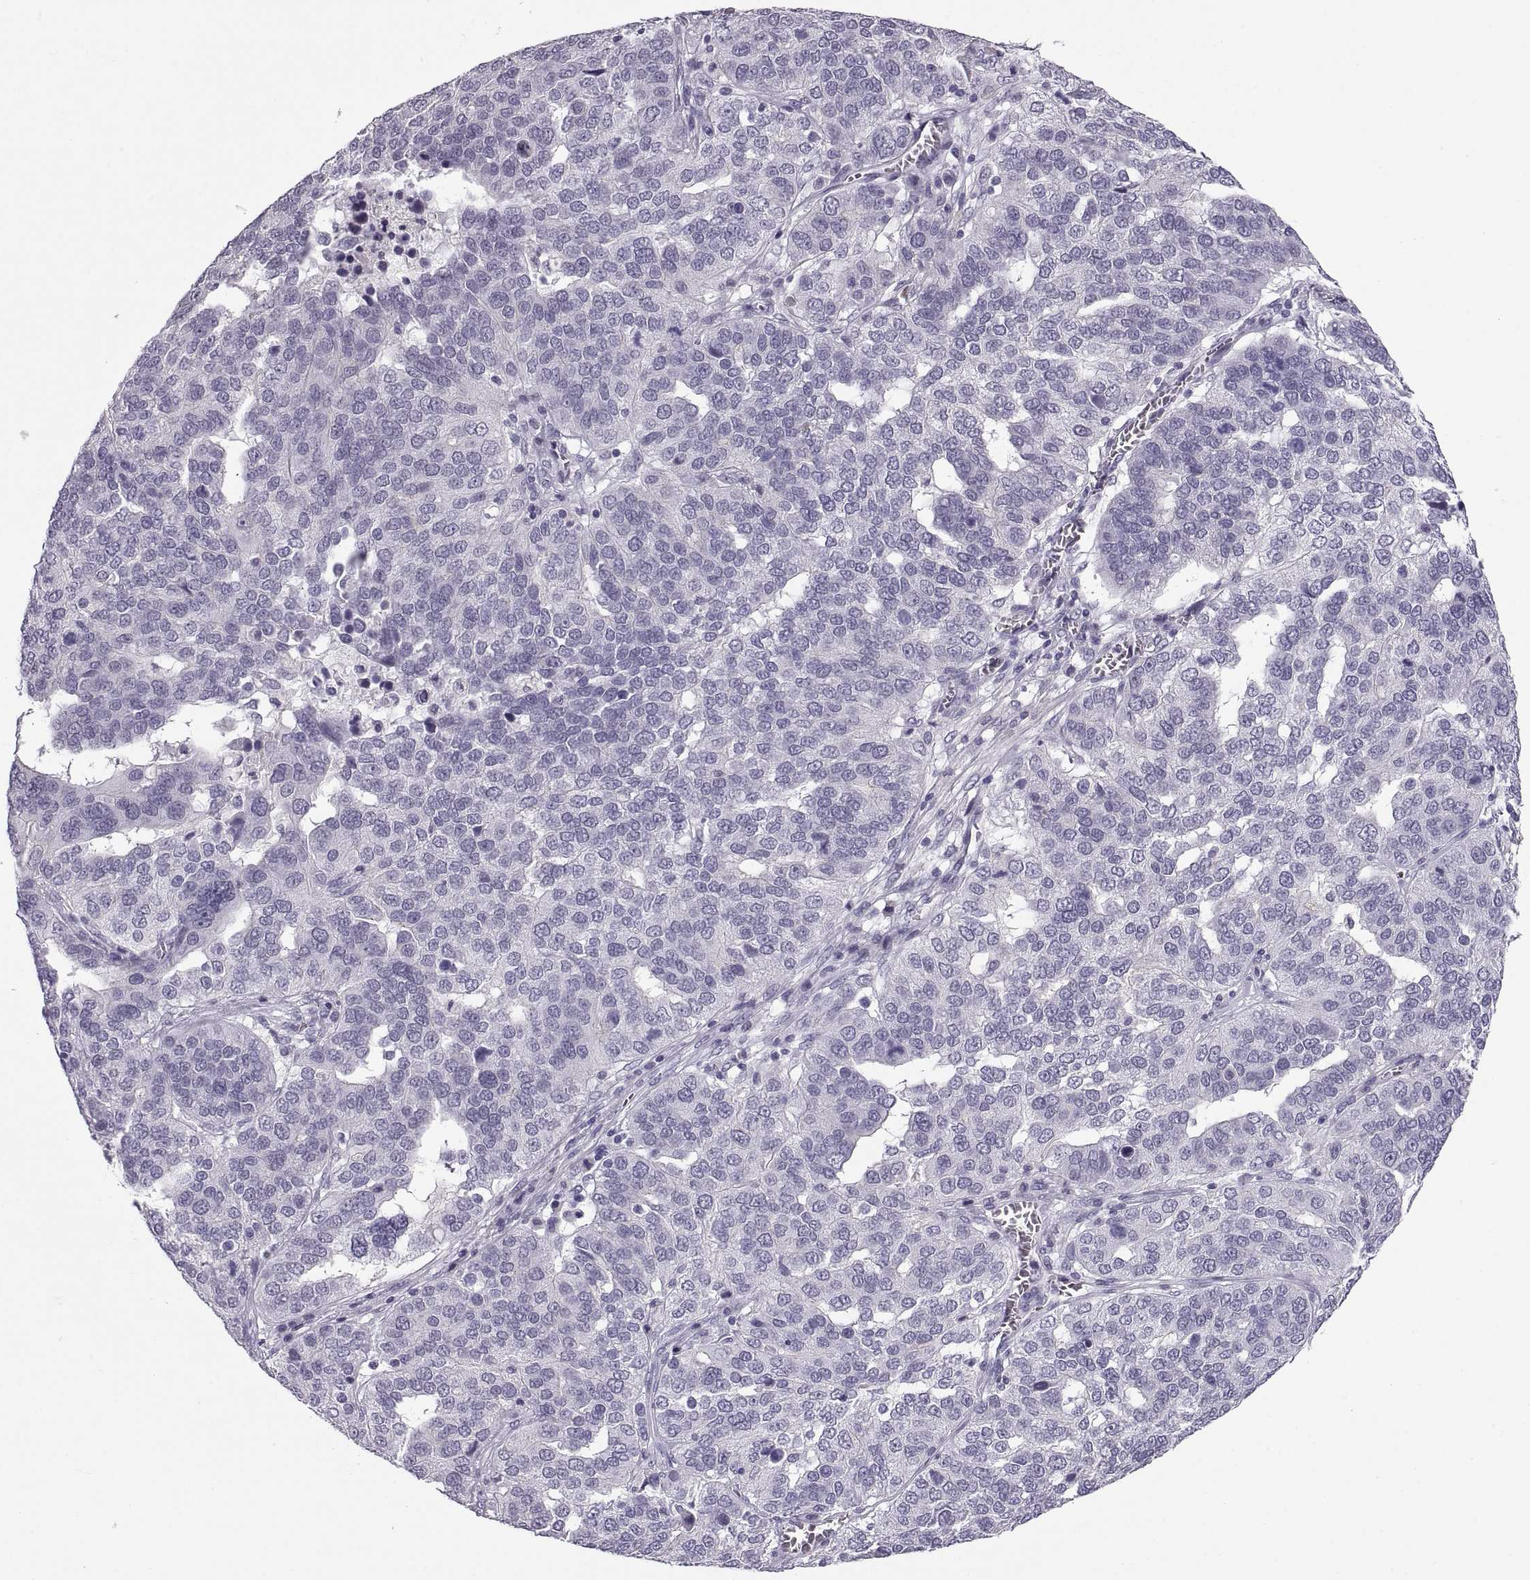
{"staining": {"intensity": "negative", "quantity": "none", "location": "none"}, "tissue": "ovarian cancer", "cell_type": "Tumor cells", "image_type": "cancer", "snomed": [{"axis": "morphology", "description": "Carcinoma, endometroid"}, {"axis": "topography", "description": "Soft tissue"}, {"axis": "topography", "description": "Ovary"}], "caption": "Tumor cells are negative for protein expression in human ovarian cancer (endometroid carcinoma).", "gene": "QRICH2", "patient": {"sex": "female", "age": 52}}